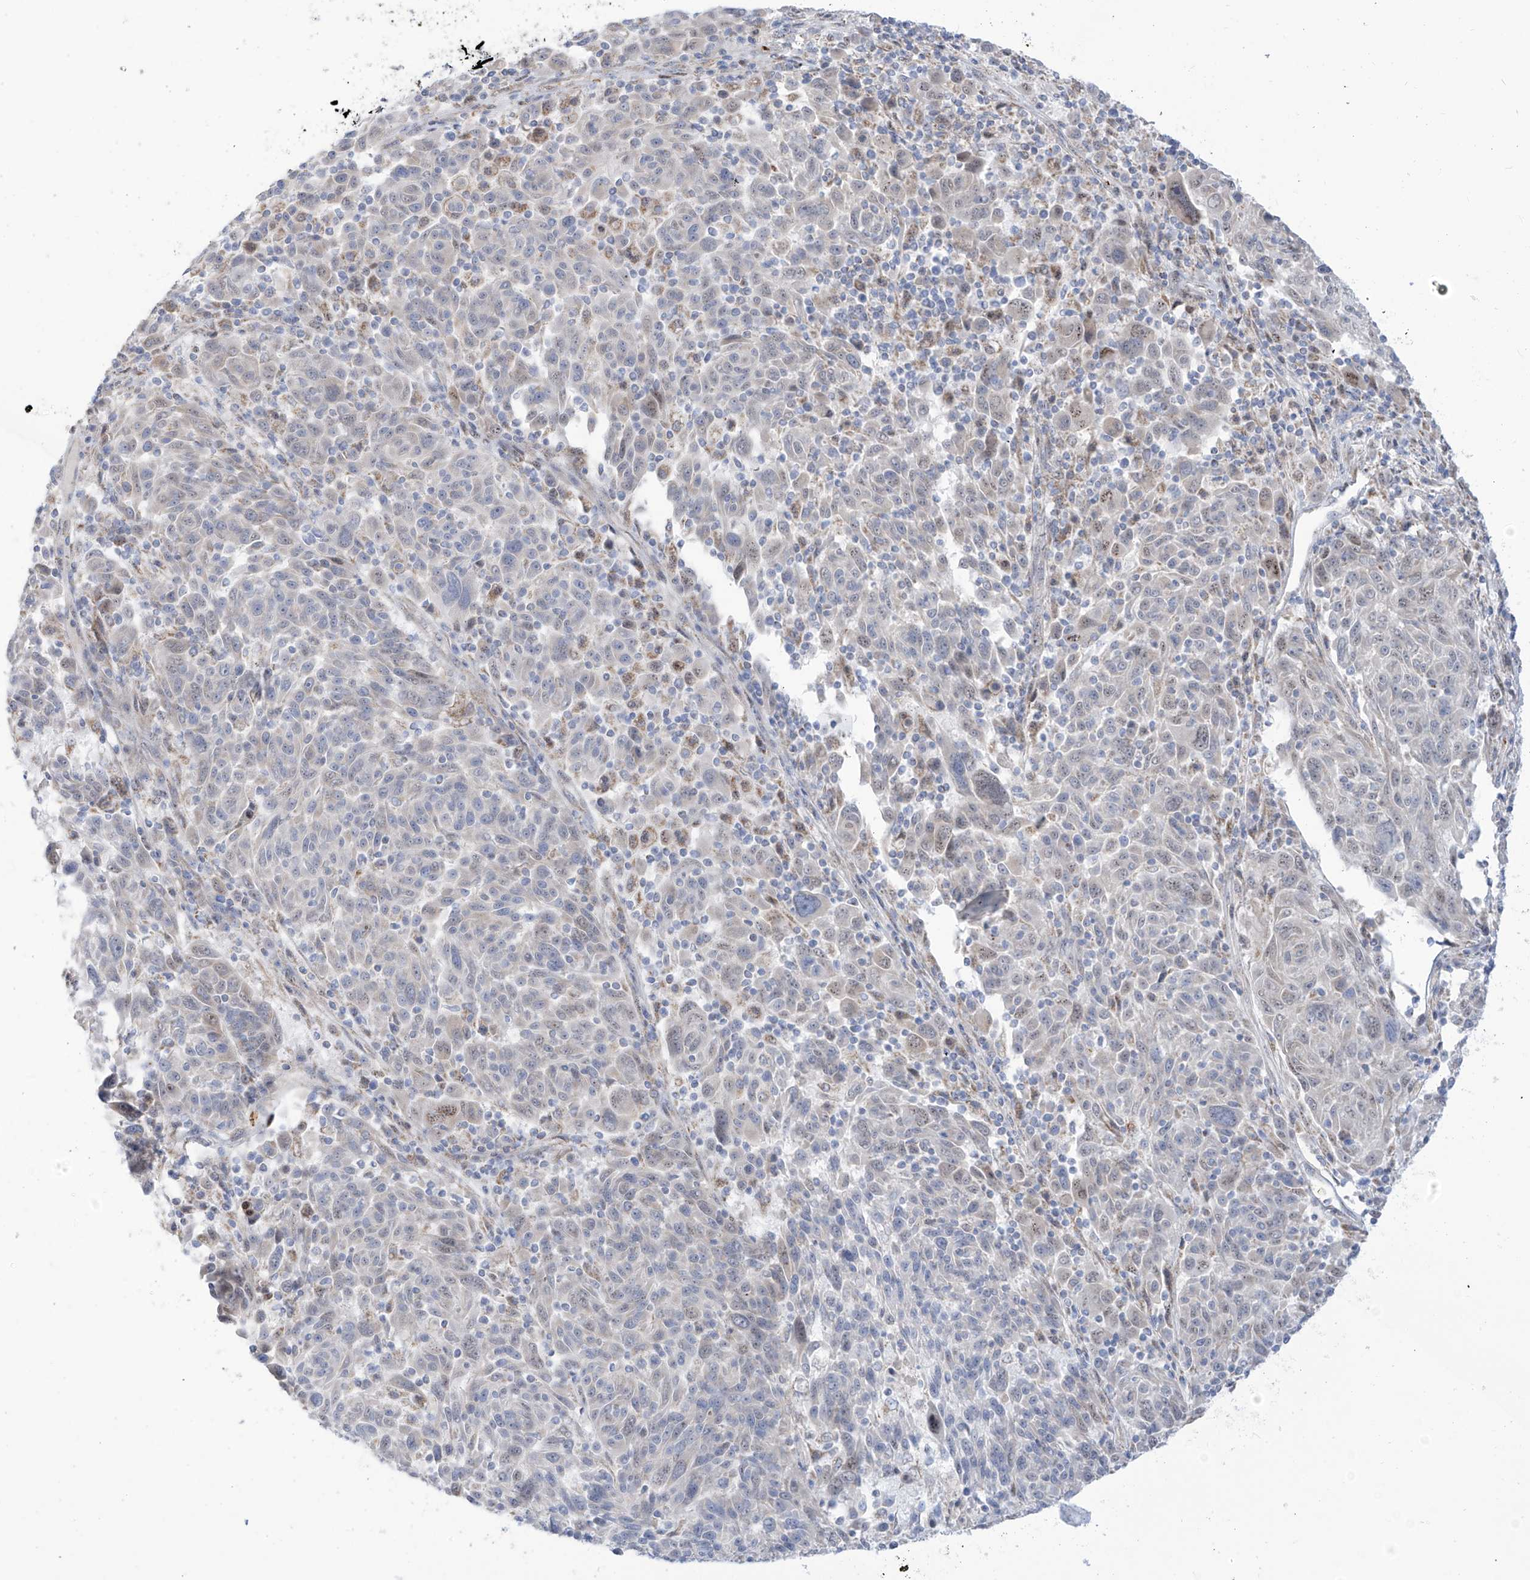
{"staining": {"intensity": "negative", "quantity": "none", "location": "none"}, "tissue": "melanoma", "cell_type": "Tumor cells", "image_type": "cancer", "snomed": [{"axis": "morphology", "description": "Malignant melanoma, NOS"}, {"axis": "topography", "description": "Skin"}], "caption": "This is a image of immunohistochemistry staining of malignant melanoma, which shows no positivity in tumor cells.", "gene": "ARHGEF40", "patient": {"sex": "male", "age": 53}}